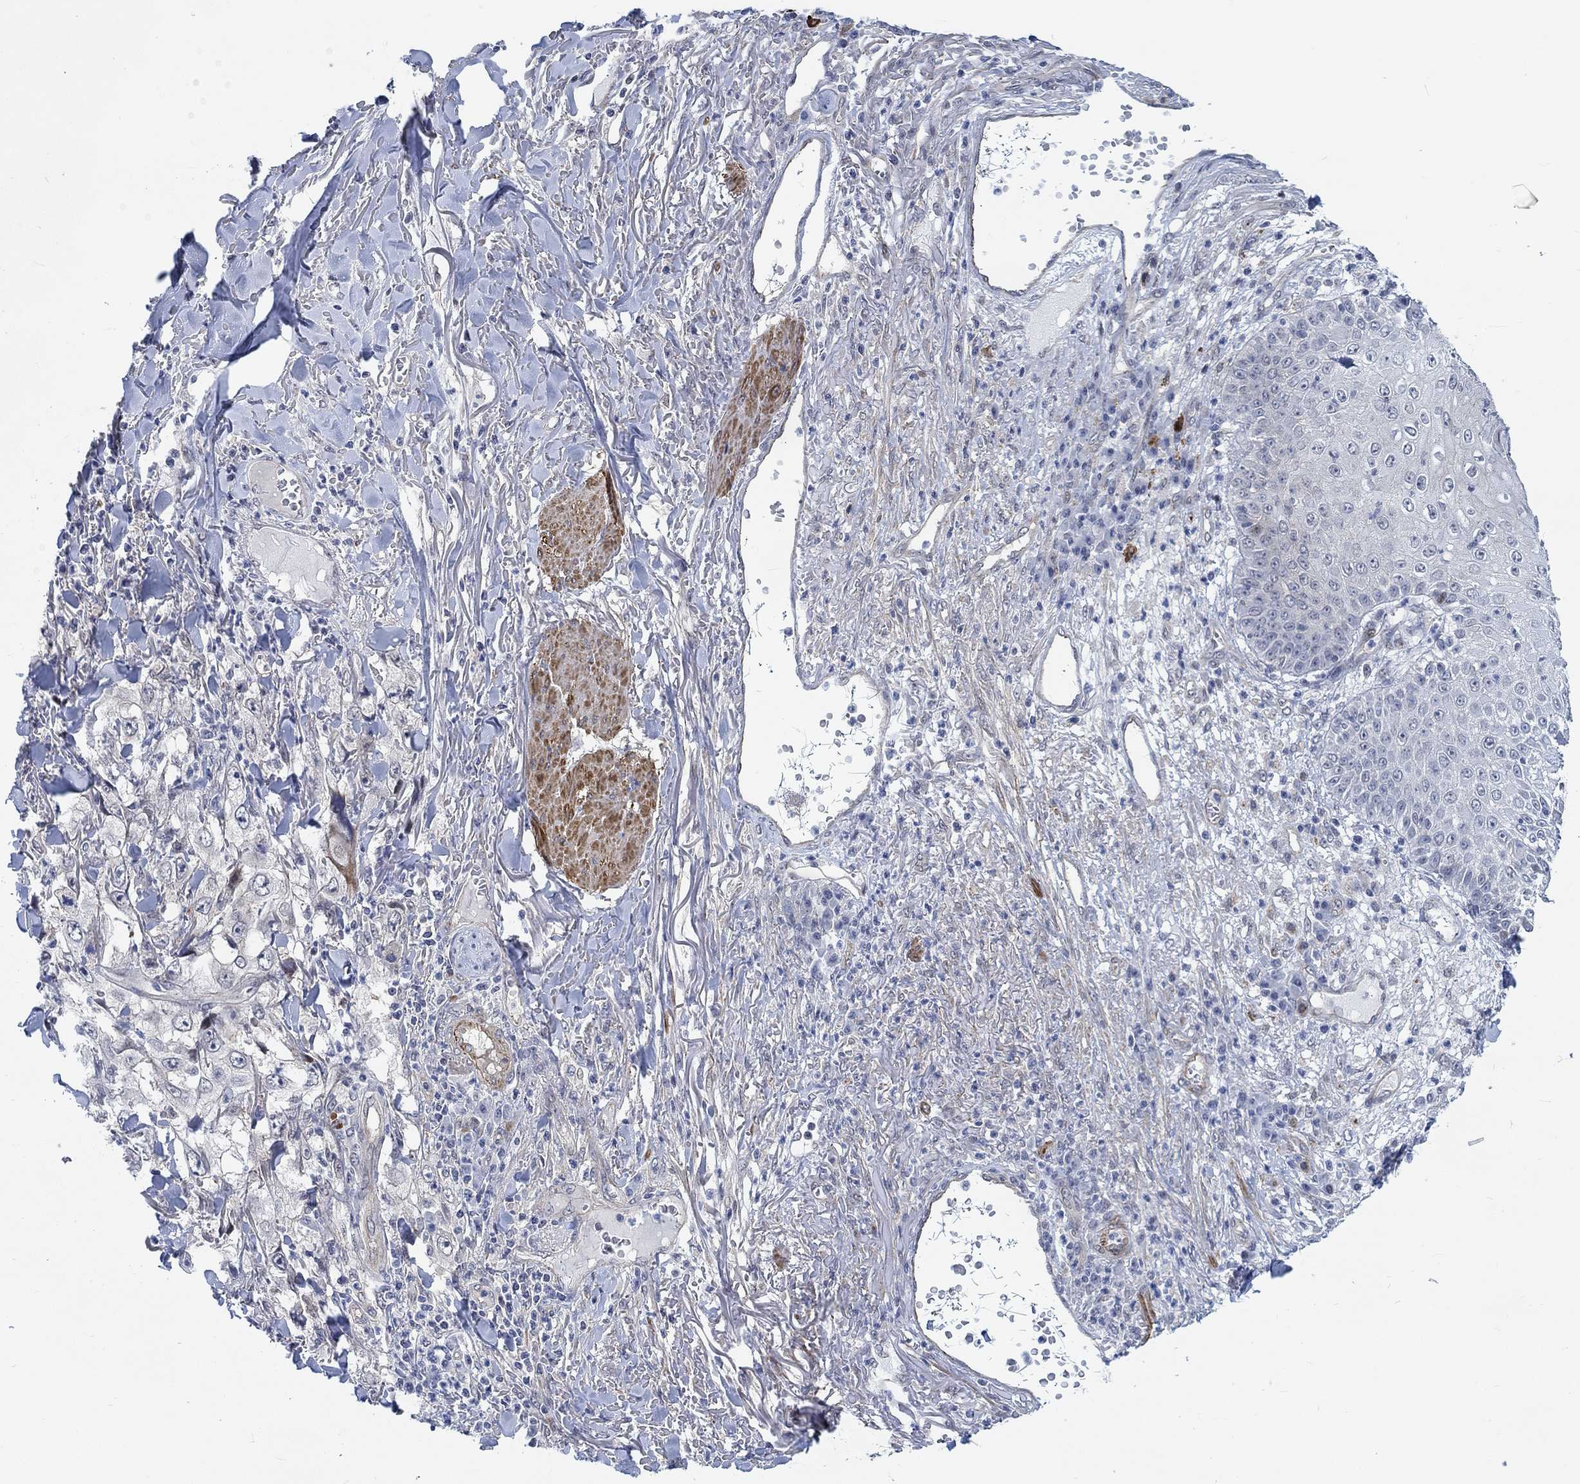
{"staining": {"intensity": "negative", "quantity": "none", "location": "none"}, "tissue": "skin cancer", "cell_type": "Tumor cells", "image_type": "cancer", "snomed": [{"axis": "morphology", "description": "Squamous cell carcinoma, NOS"}, {"axis": "topography", "description": "Skin"}], "caption": "Immunohistochemistry image of human skin cancer stained for a protein (brown), which reveals no expression in tumor cells.", "gene": "KCNH8", "patient": {"sex": "male", "age": 82}}